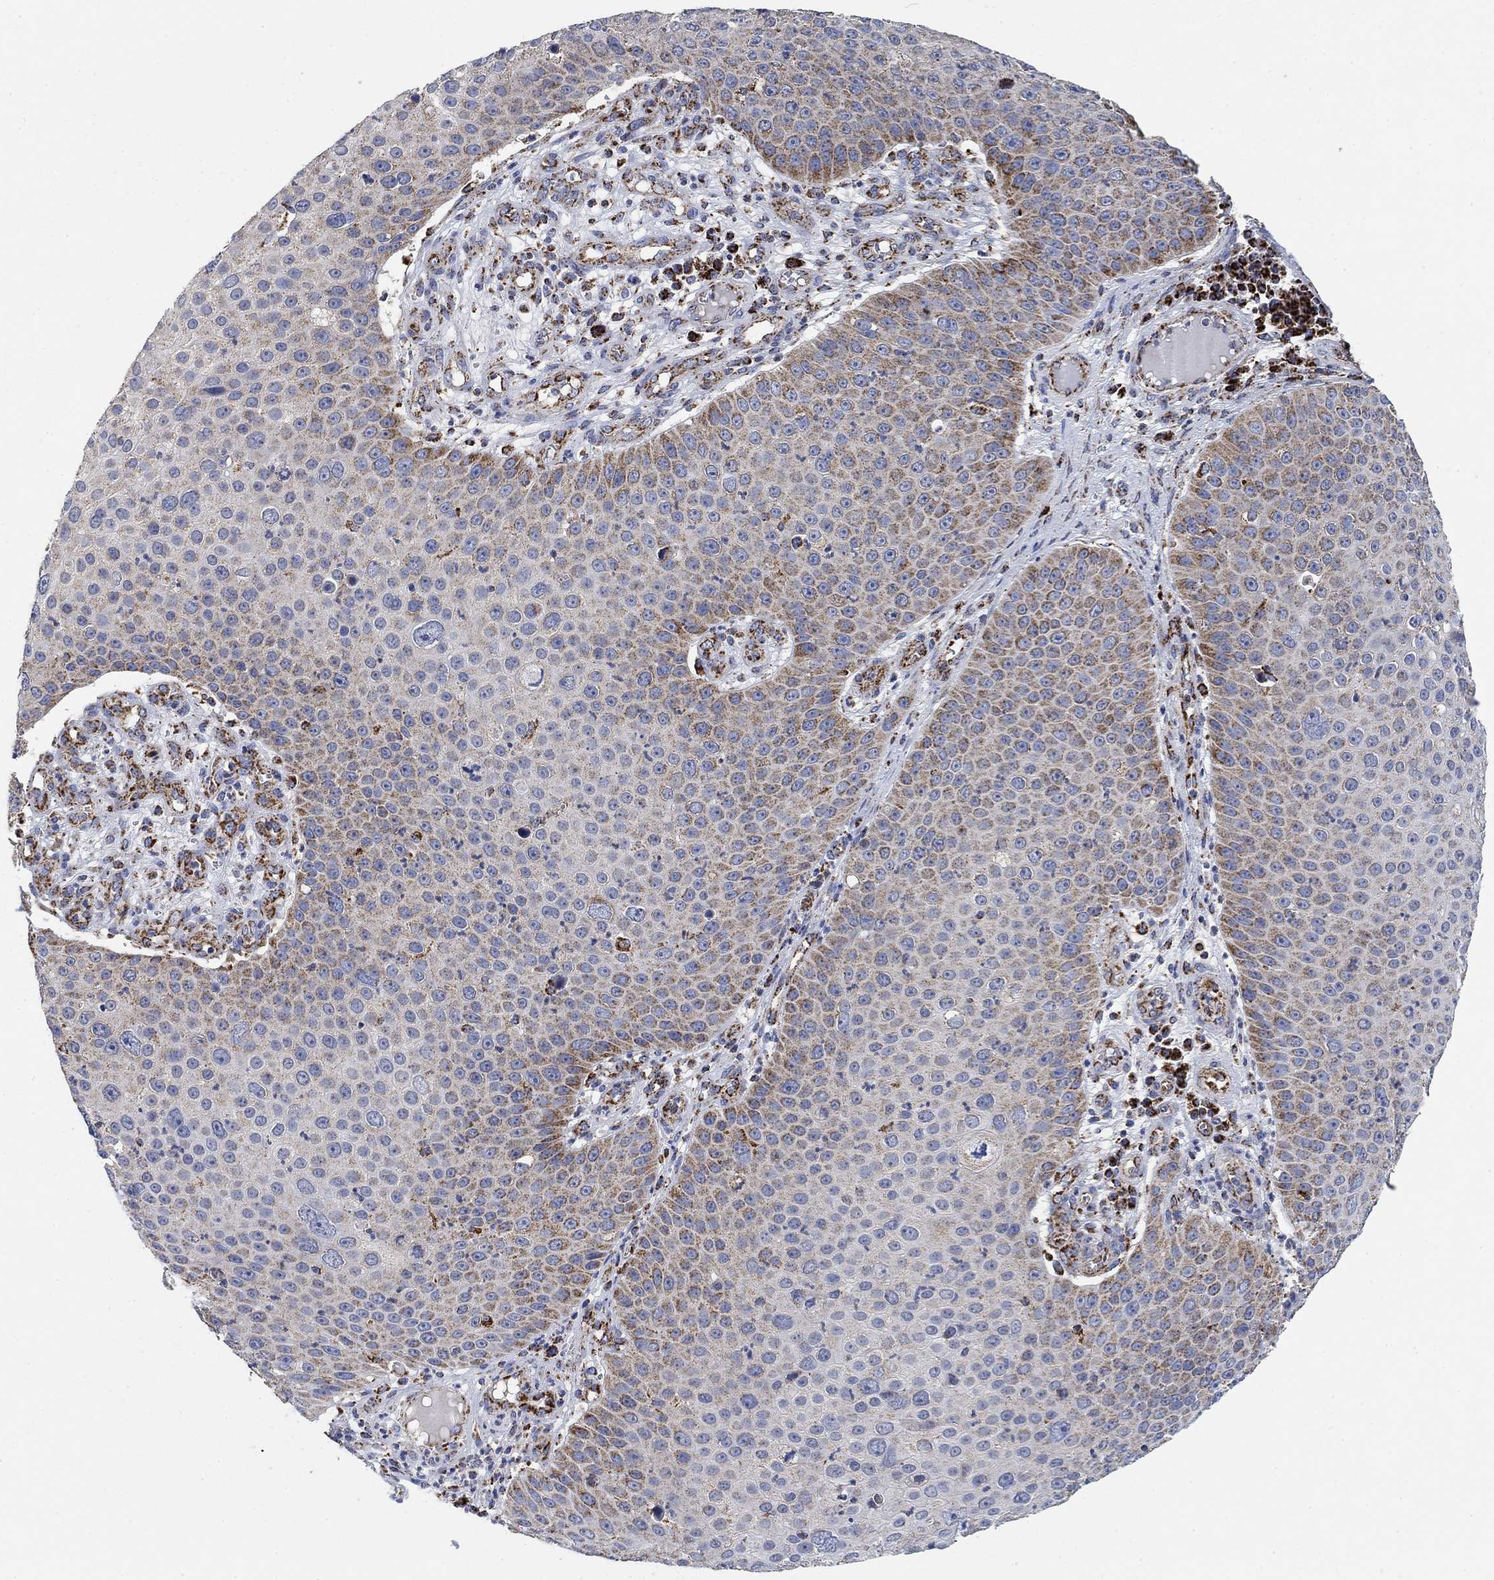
{"staining": {"intensity": "moderate", "quantity": "<25%", "location": "cytoplasmic/membranous"}, "tissue": "skin cancer", "cell_type": "Tumor cells", "image_type": "cancer", "snomed": [{"axis": "morphology", "description": "Squamous cell carcinoma, NOS"}, {"axis": "topography", "description": "Skin"}], "caption": "Immunohistochemical staining of human skin squamous cell carcinoma shows low levels of moderate cytoplasmic/membranous protein expression in about <25% of tumor cells. The protein is shown in brown color, while the nuclei are stained blue.", "gene": "NDUFS3", "patient": {"sex": "male", "age": 71}}